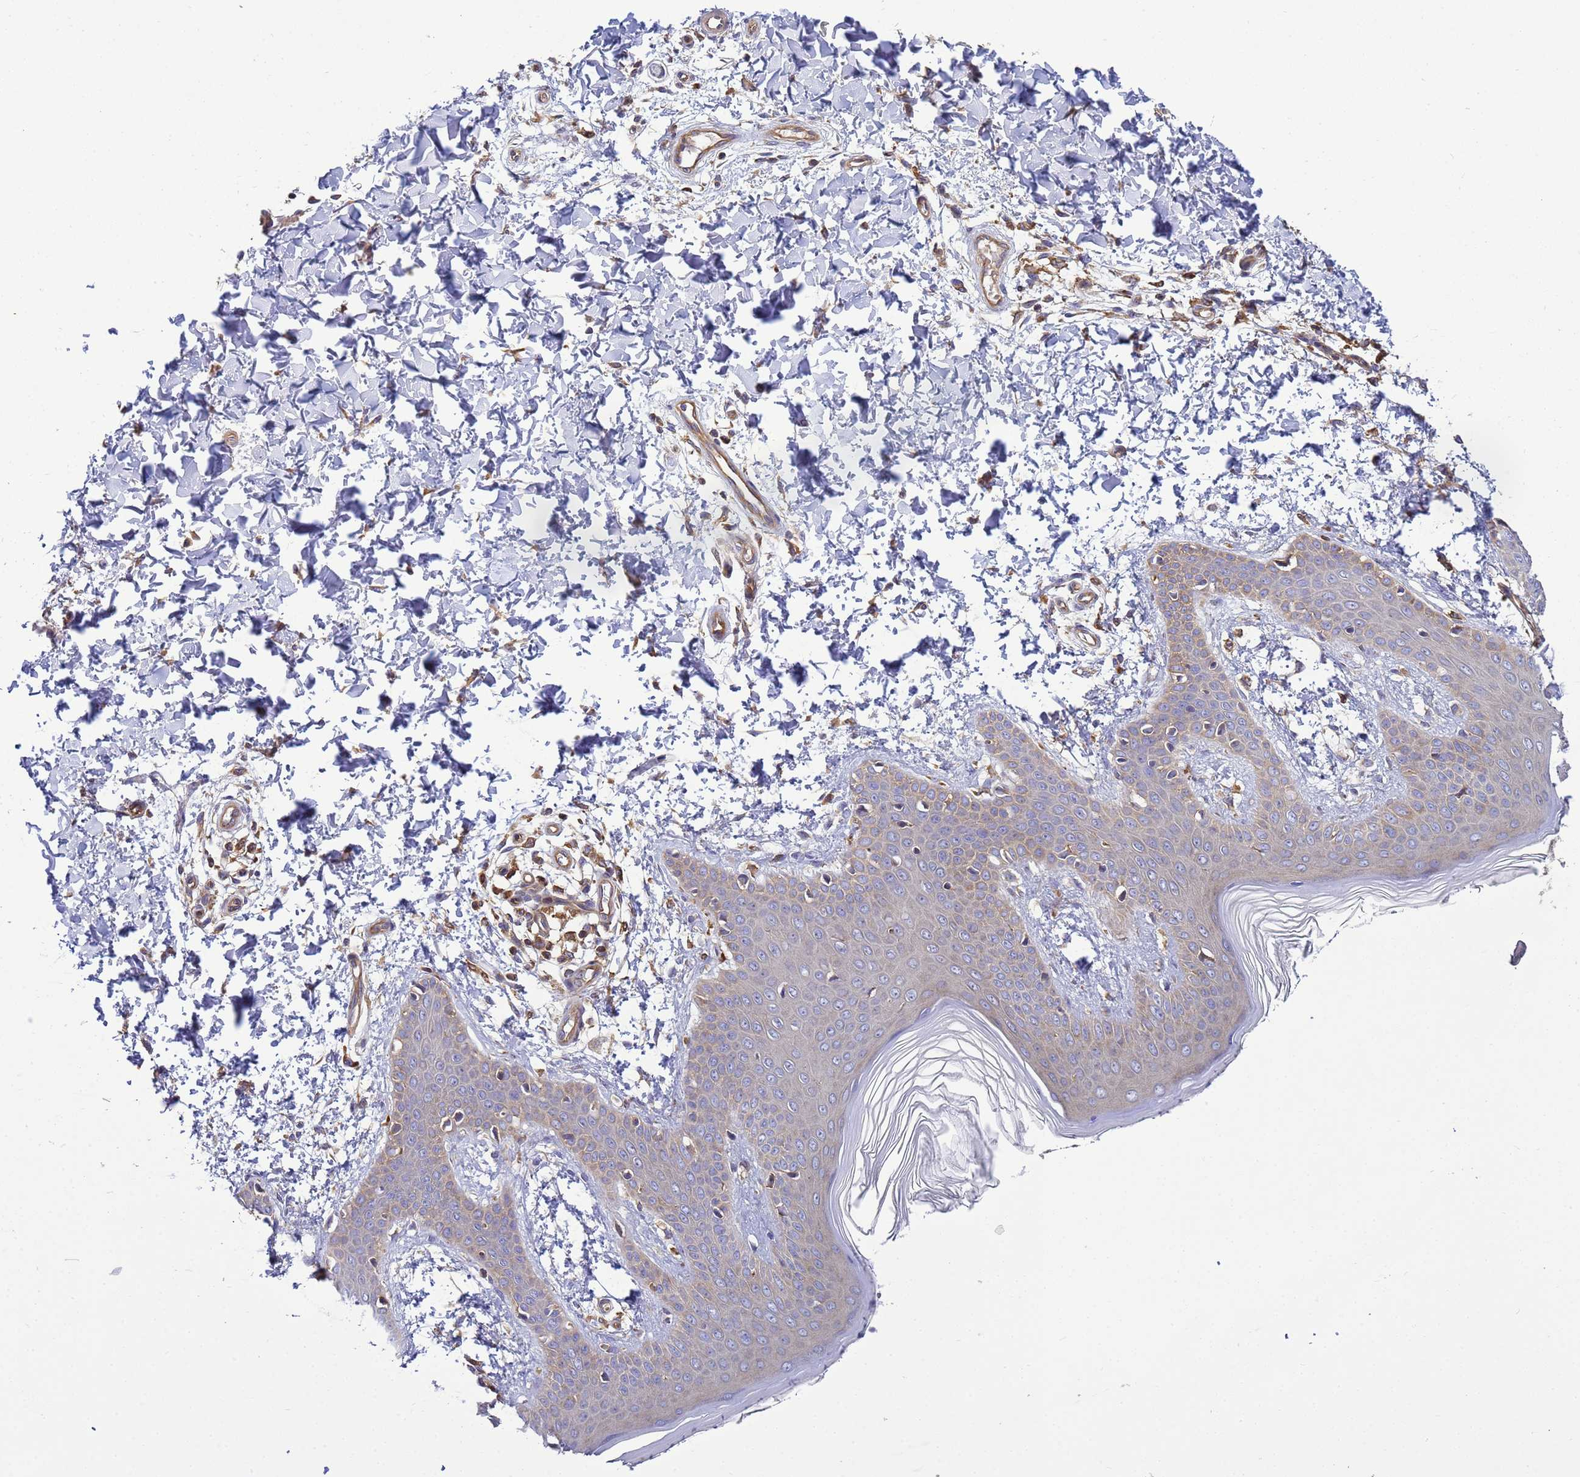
{"staining": {"intensity": "moderate", "quantity": ">75%", "location": "cytoplasmic/membranous"}, "tissue": "skin", "cell_type": "Fibroblasts", "image_type": "normal", "snomed": [{"axis": "morphology", "description": "Normal tissue, NOS"}, {"axis": "topography", "description": "Skin"}], "caption": "High-power microscopy captured an IHC micrograph of unremarkable skin, revealing moderate cytoplasmic/membranous staining in approximately >75% of fibroblasts. (DAB IHC with brightfield microscopy, high magnification).", "gene": "BECN1", "patient": {"sex": "male", "age": 36}}